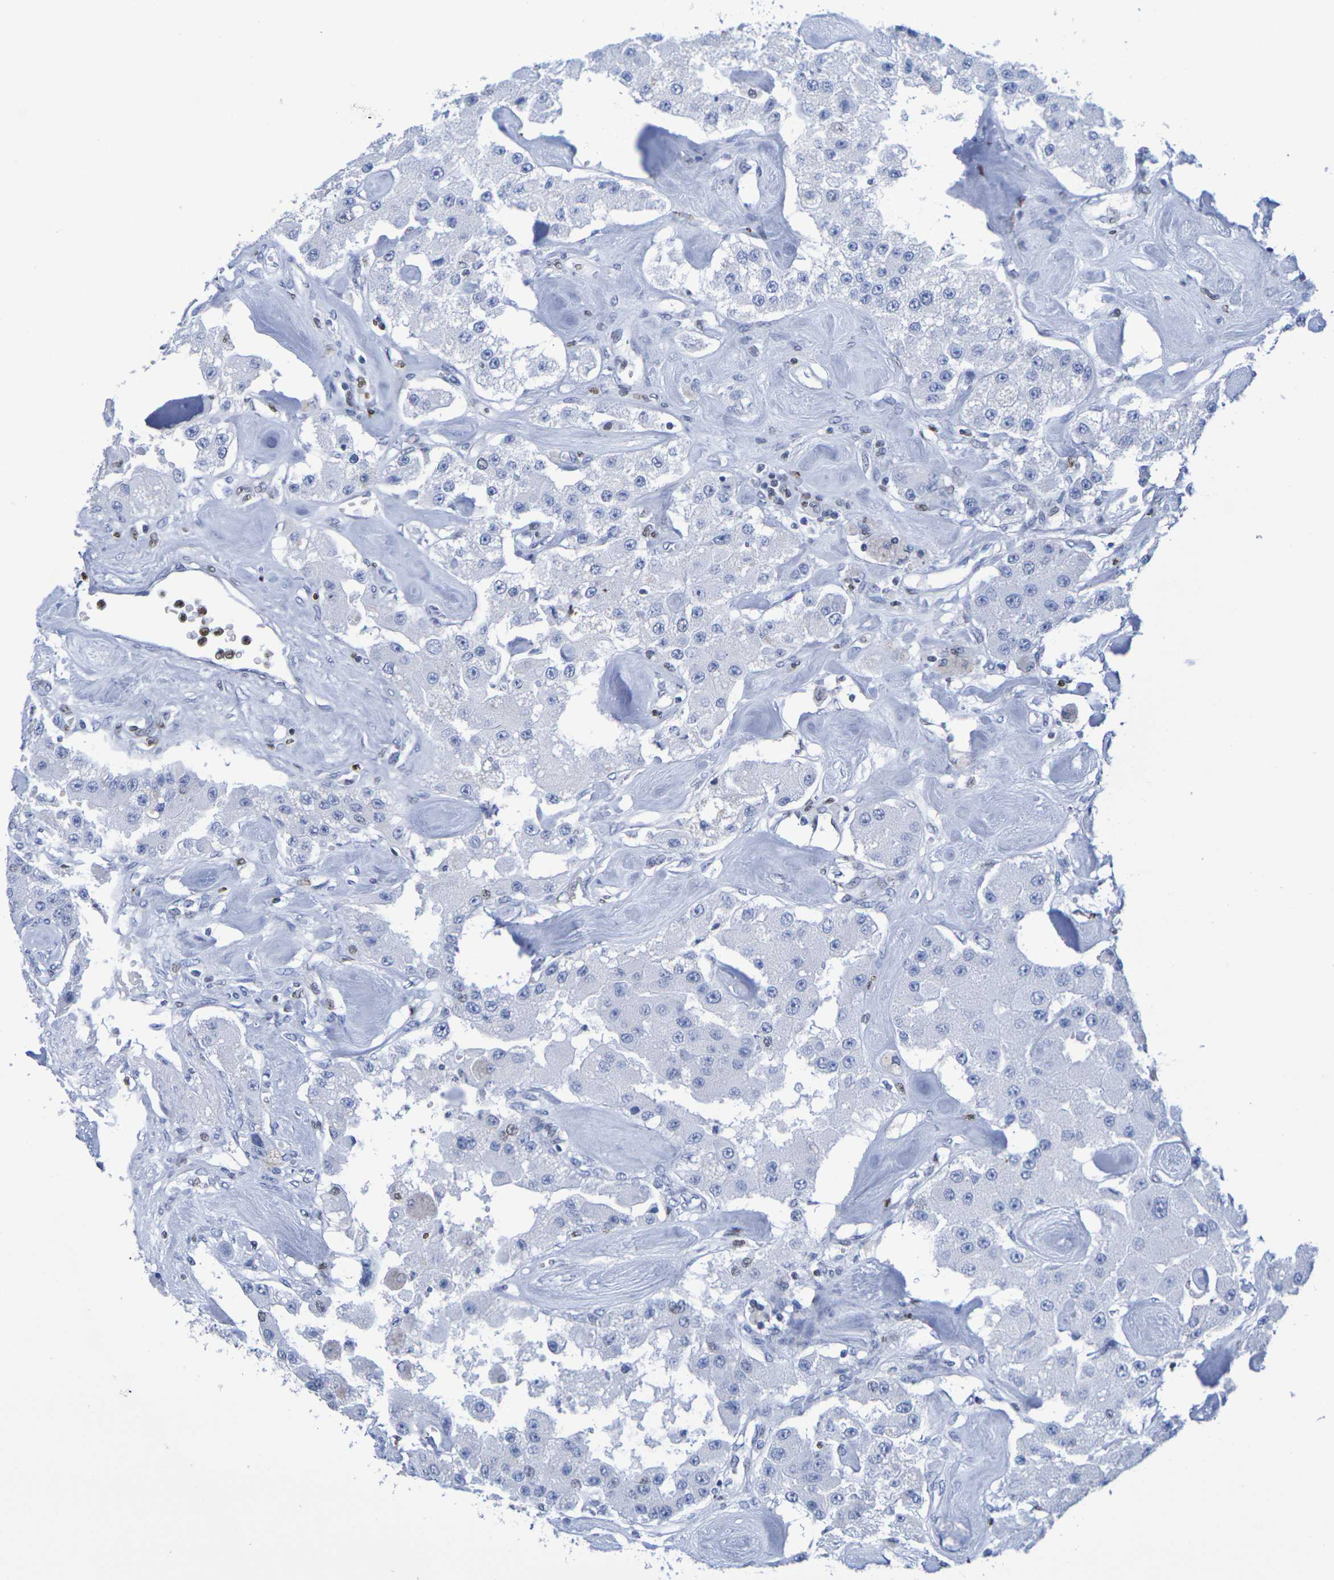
{"staining": {"intensity": "negative", "quantity": "none", "location": "none"}, "tissue": "carcinoid", "cell_type": "Tumor cells", "image_type": "cancer", "snomed": [{"axis": "morphology", "description": "Carcinoid, malignant, NOS"}, {"axis": "topography", "description": "Pancreas"}], "caption": "Photomicrograph shows no protein positivity in tumor cells of carcinoid (malignant) tissue.", "gene": "H1-5", "patient": {"sex": "male", "age": 41}}